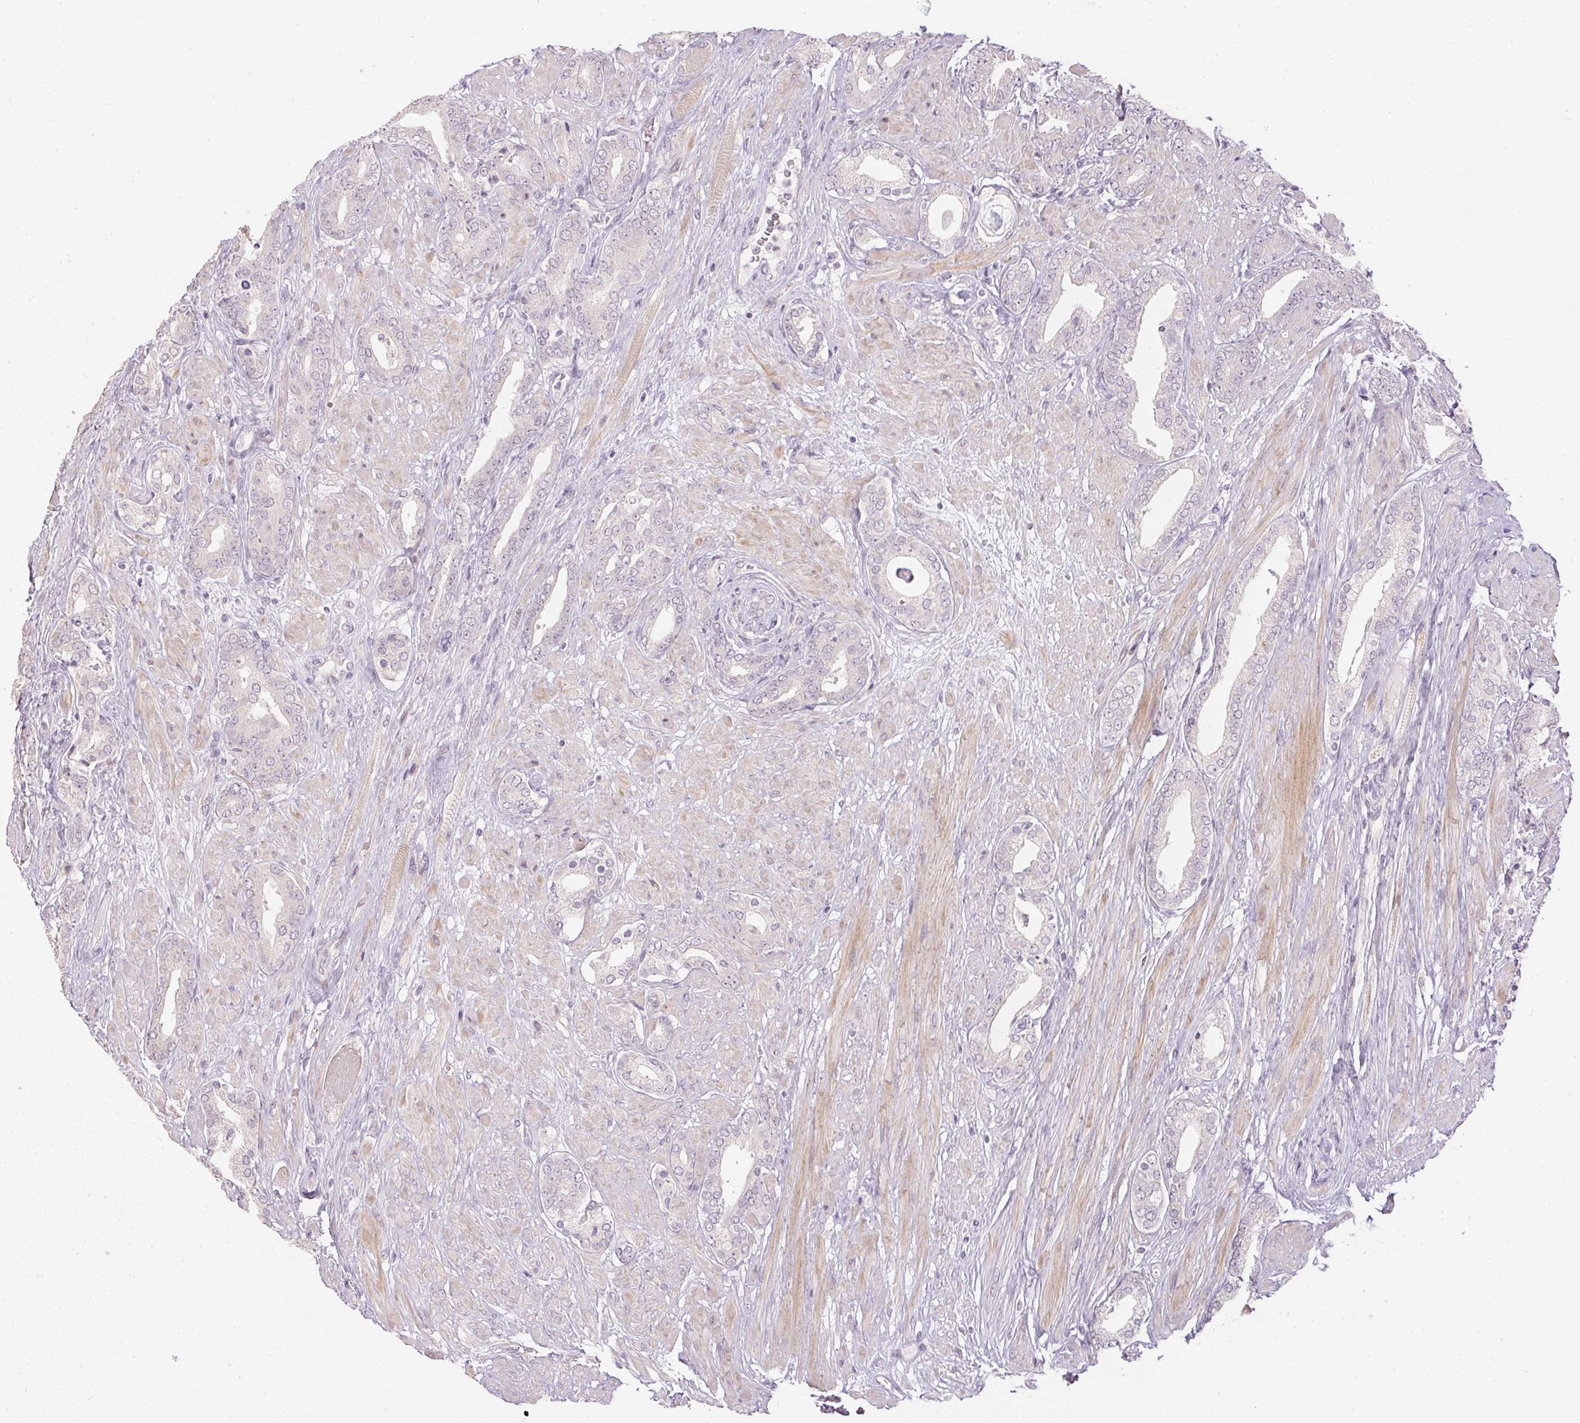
{"staining": {"intensity": "negative", "quantity": "none", "location": "none"}, "tissue": "prostate cancer", "cell_type": "Tumor cells", "image_type": "cancer", "snomed": [{"axis": "morphology", "description": "Adenocarcinoma, High grade"}, {"axis": "topography", "description": "Prostate"}], "caption": "Immunohistochemistry (IHC) of high-grade adenocarcinoma (prostate) shows no positivity in tumor cells.", "gene": "GDAP1L1", "patient": {"sex": "male", "age": 56}}